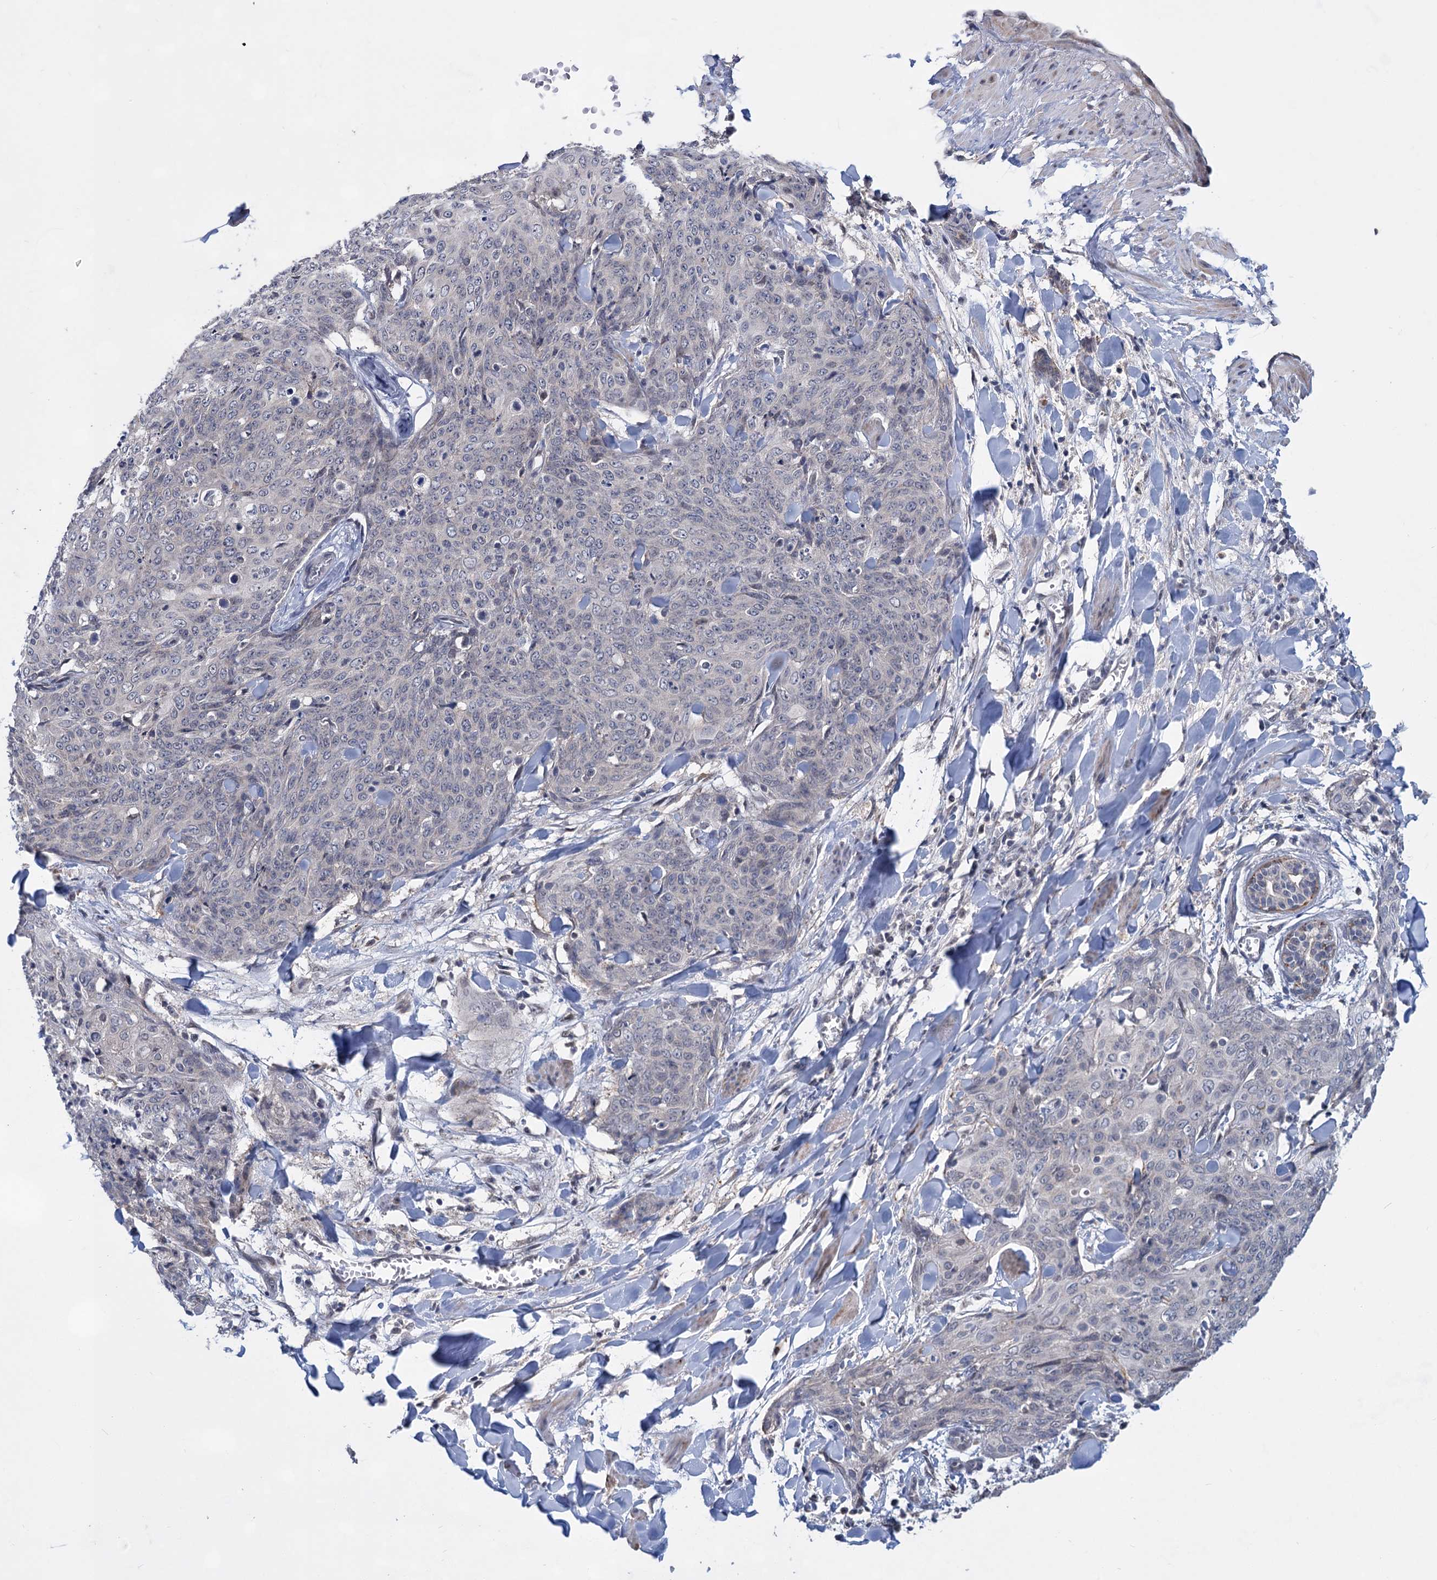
{"staining": {"intensity": "negative", "quantity": "none", "location": "none"}, "tissue": "skin cancer", "cell_type": "Tumor cells", "image_type": "cancer", "snomed": [{"axis": "morphology", "description": "Squamous cell carcinoma, NOS"}, {"axis": "topography", "description": "Skin"}, {"axis": "topography", "description": "Vulva"}], "caption": "The micrograph shows no staining of tumor cells in skin cancer (squamous cell carcinoma). Nuclei are stained in blue.", "gene": "TTC17", "patient": {"sex": "female", "age": 85}}